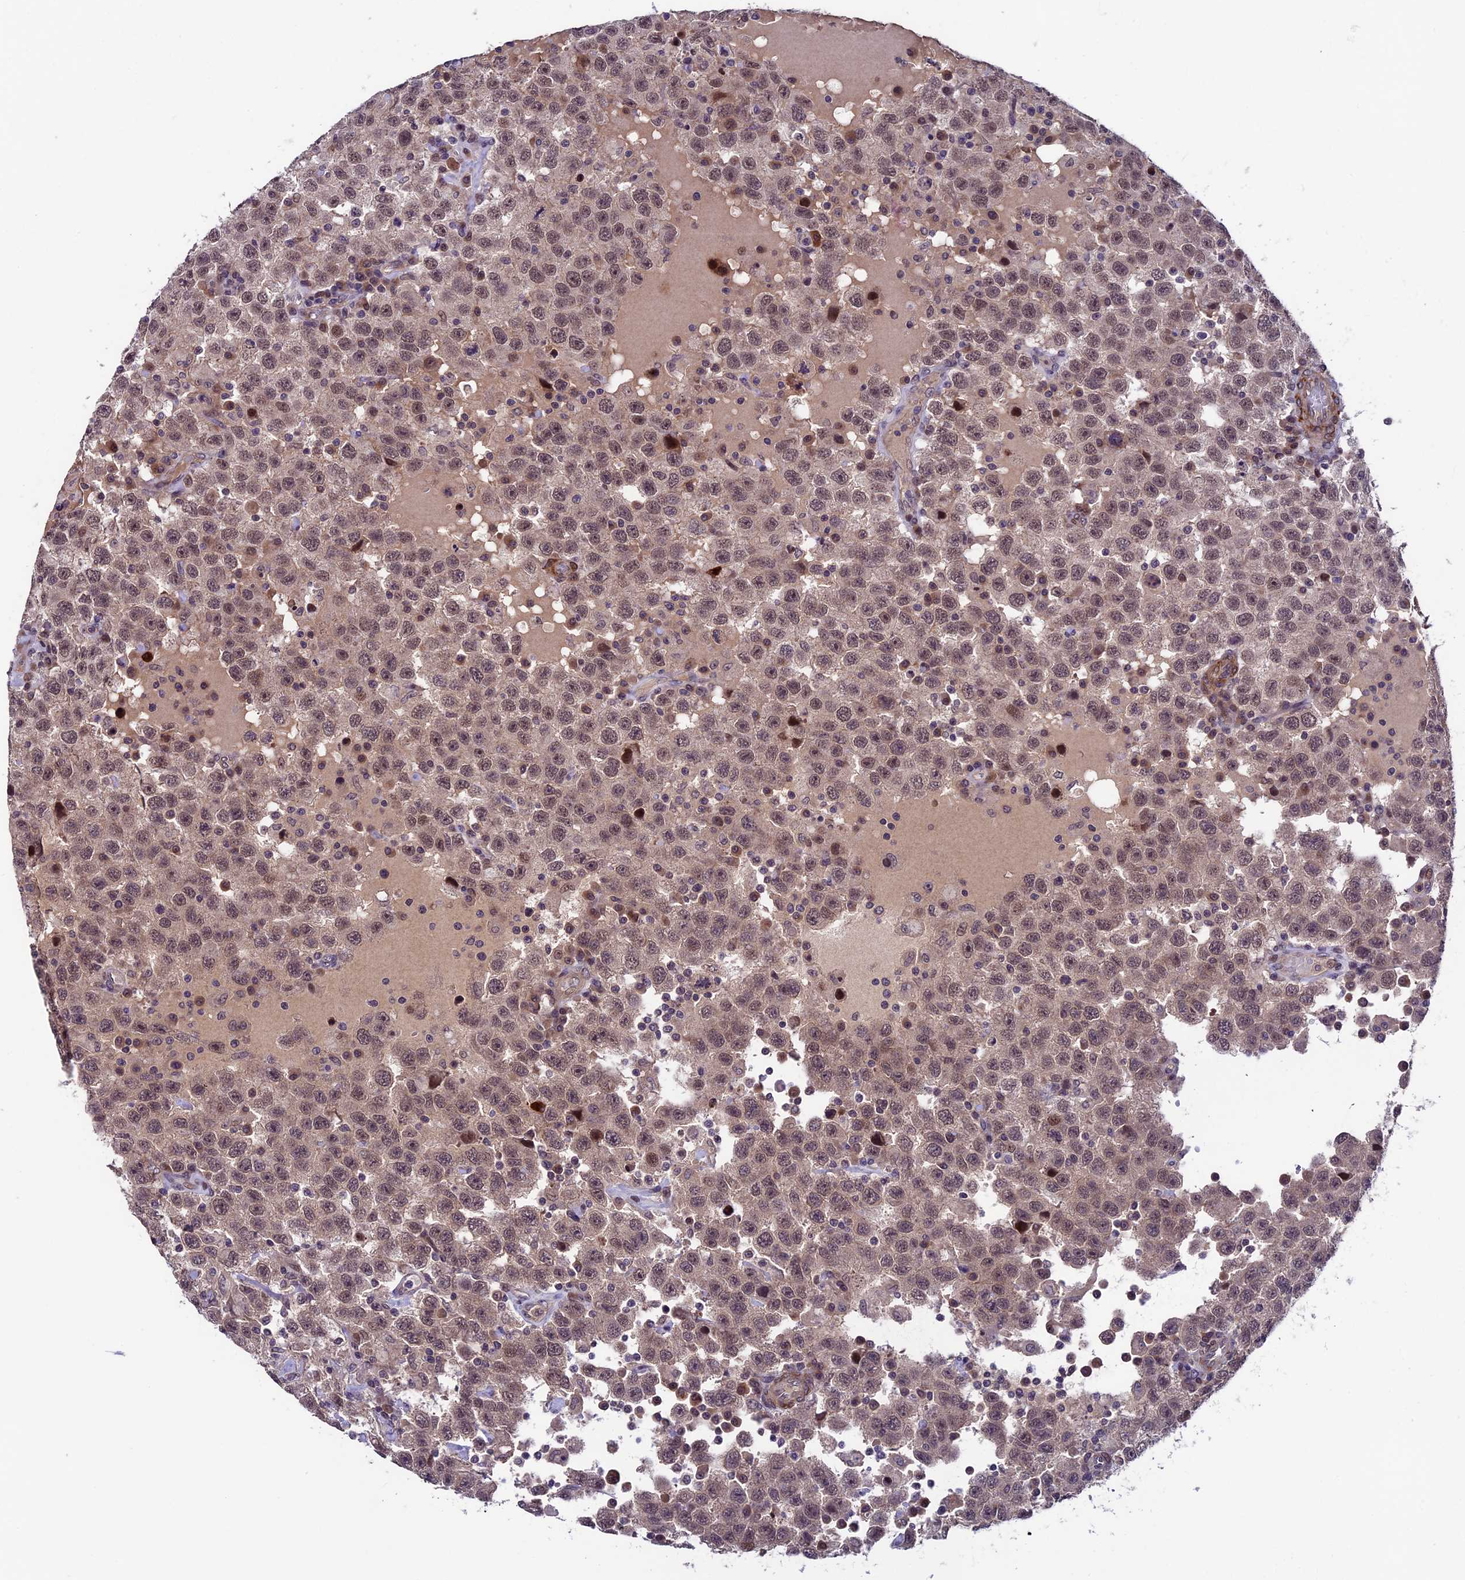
{"staining": {"intensity": "weak", "quantity": ">75%", "location": "cytoplasmic/membranous,nuclear"}, "tissue": "testis cancer", "cell_type": "Tumor cells", "image_type": "cancer", "snomed": [{"axis": "morphology", "description": "Seminoma, NOS"}, {"axis": "topography", "description": "Testis"}], "caption": "The immunohistochemical stain shows weak cytoplasmic/membranous and nuclear expression in tumor cells of testis cancer (seminoma) tissue.", "gene": "SIPA1L3", "patient": {"sex": "male", "age": 41}}